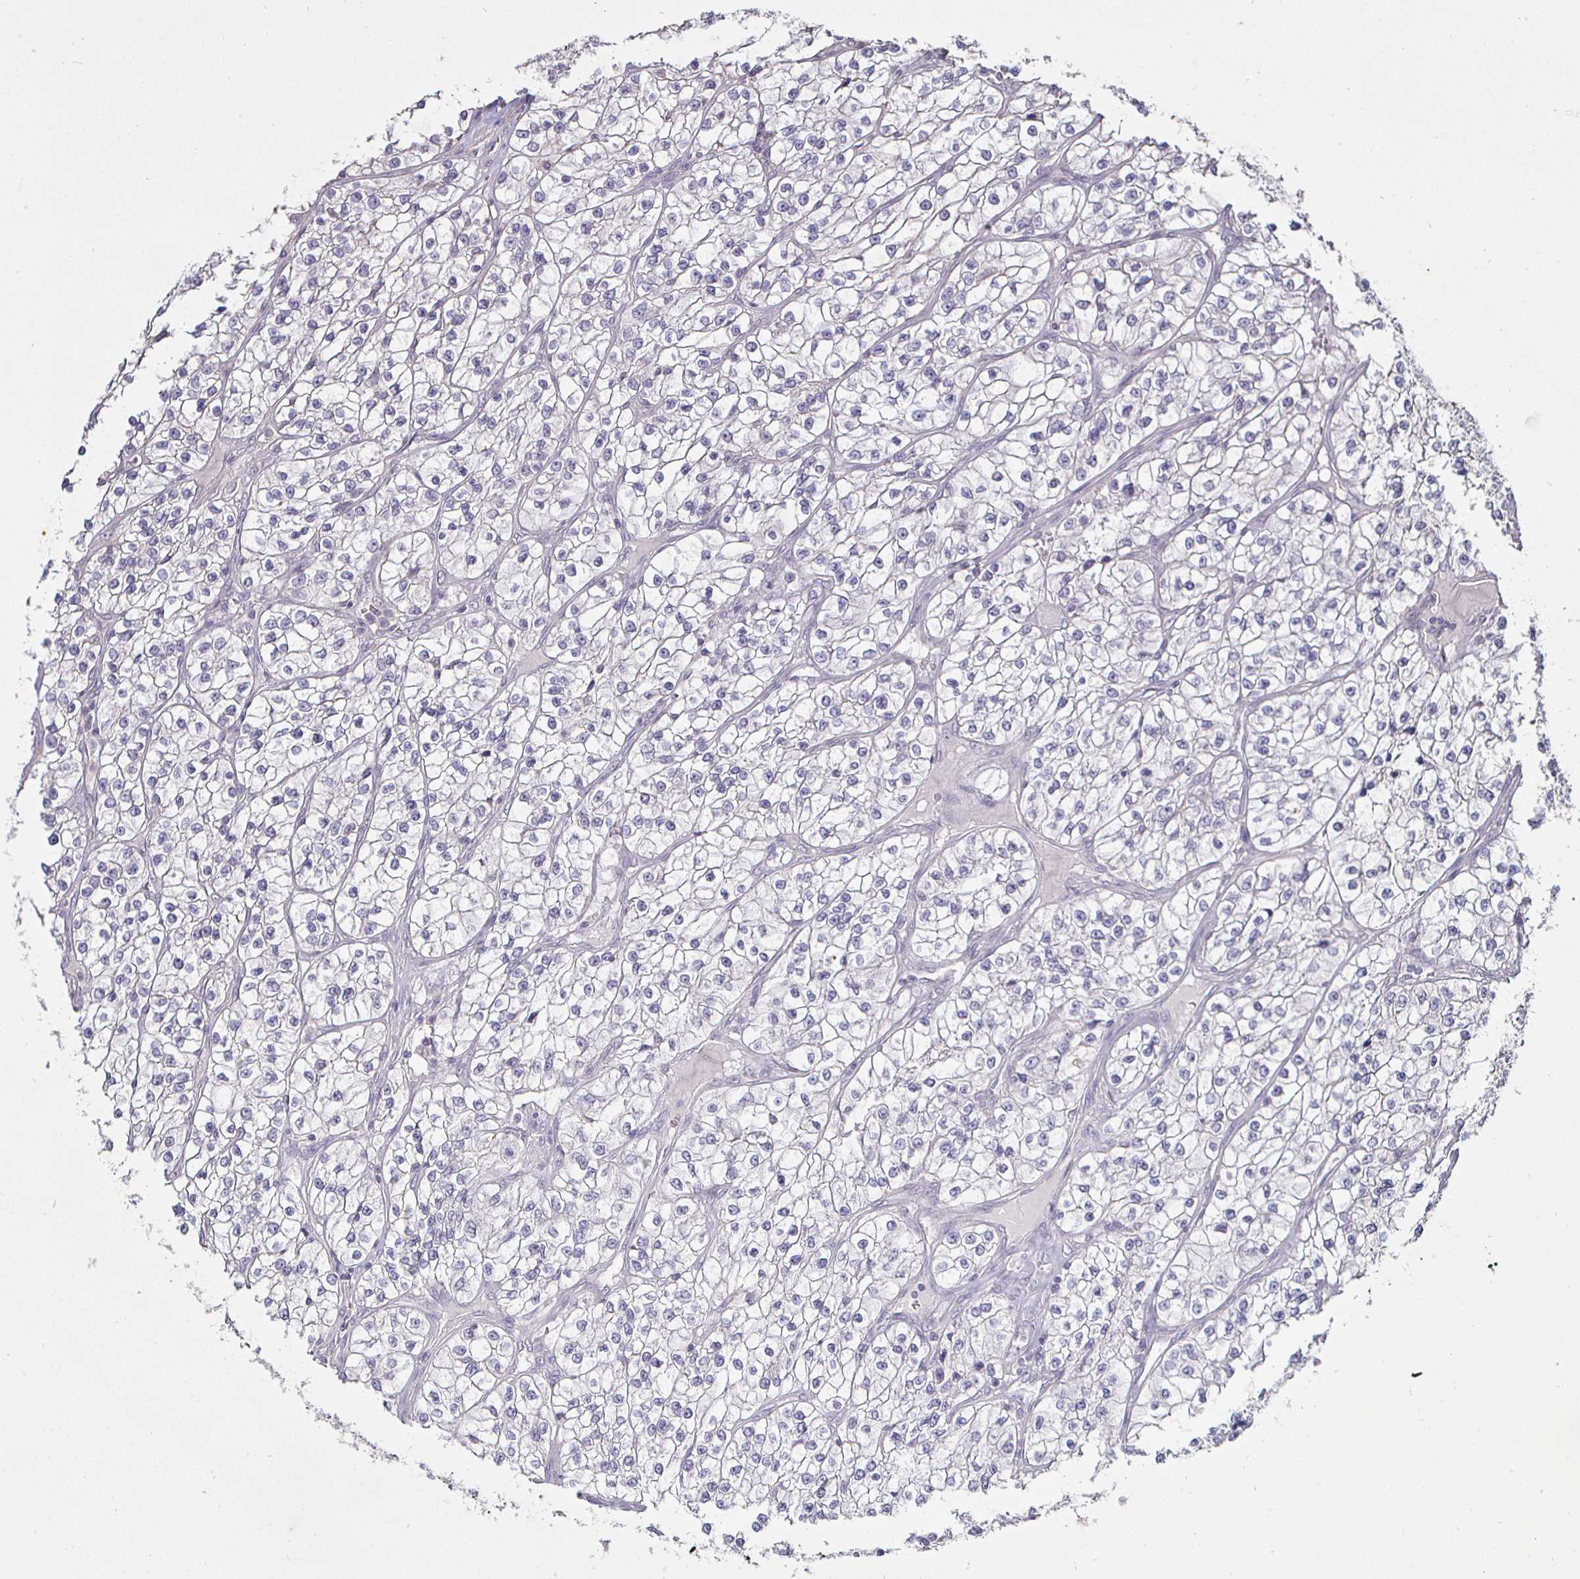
{"staining": {"intensity": "negative", "quantity": "none", "location": "none"}, "tissue": "renal cancer", "cell_type": "Tumor cells", "image_type": "cancer", "snomed": [{"axis": "morphology", "description": "Adenocarcinoma, NOS"}, {"axis": "topography", "description": "Kidney"}], "caption": "A high-resolution micrograph shows immunohistochemistry (IHC) staining of renal adenocarcinoma, which displays no significant staining in tumor cells.", "gene": "MLH1", "patient": {"sex": "female", "age": 57}}